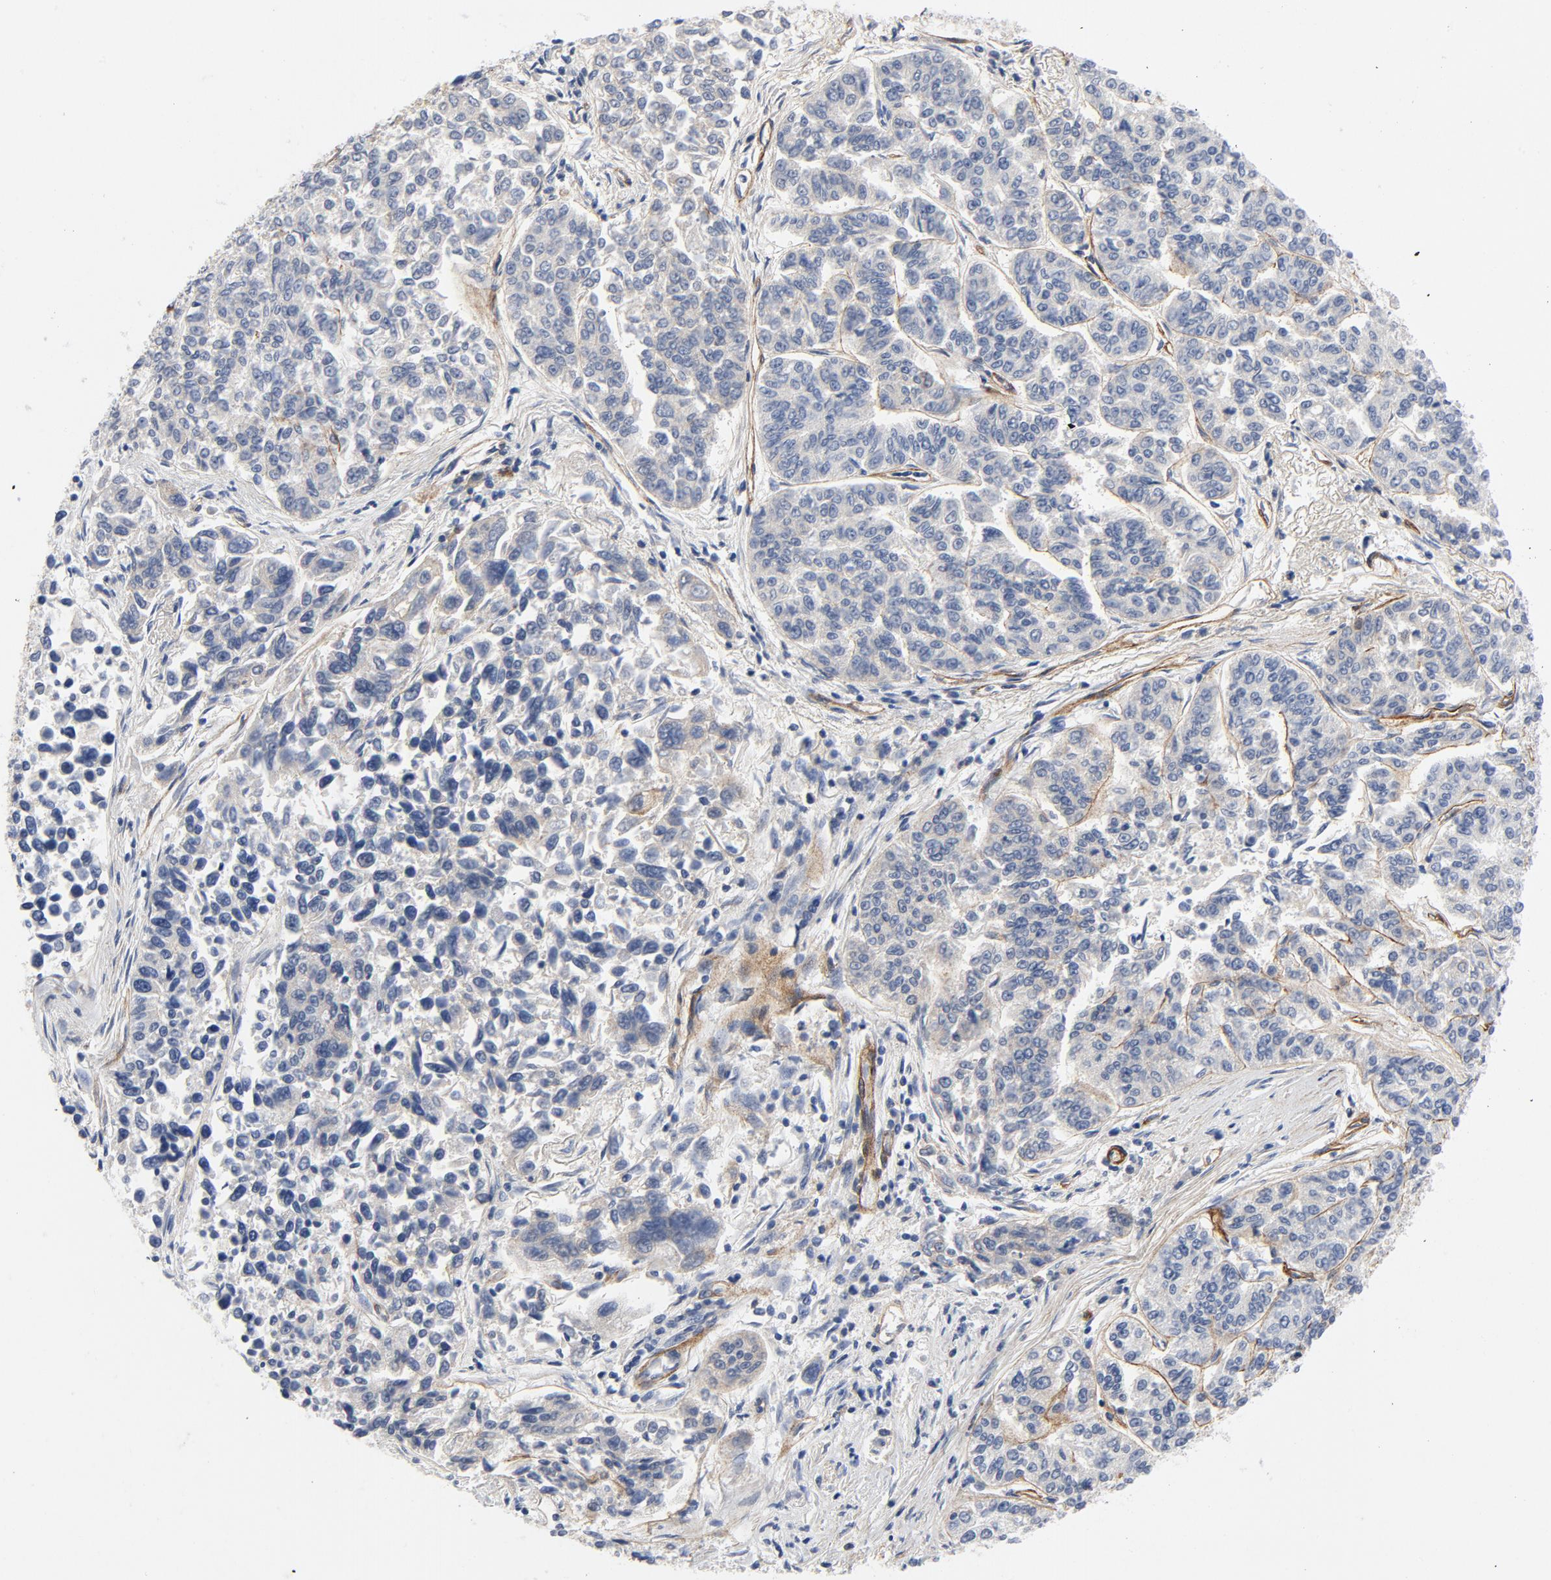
{"staining": {"intensity": "negative", "quantity": "none", "location": "none"}, "tissue": "lung cancer", "cell_type": "Tumor cells", "image_type": "cancer", "snomed": [{"axis": "morphology", "description": "Adenocarcinoma, NOS"}, {"axis": "topography", "description": "Lung"}], "caption": "DAB immunohistochemical staining of human lung cancer (adenocarcinoma) displays no significant staining in tumor cells. The staining was performed using DAB to visualize the protein expression in brown, while the nuclei were stained in blue with hematoxylin (Magnification: 20x).", "gene": "LAMC1", "patient": {"sex": "male", "age": 84}}